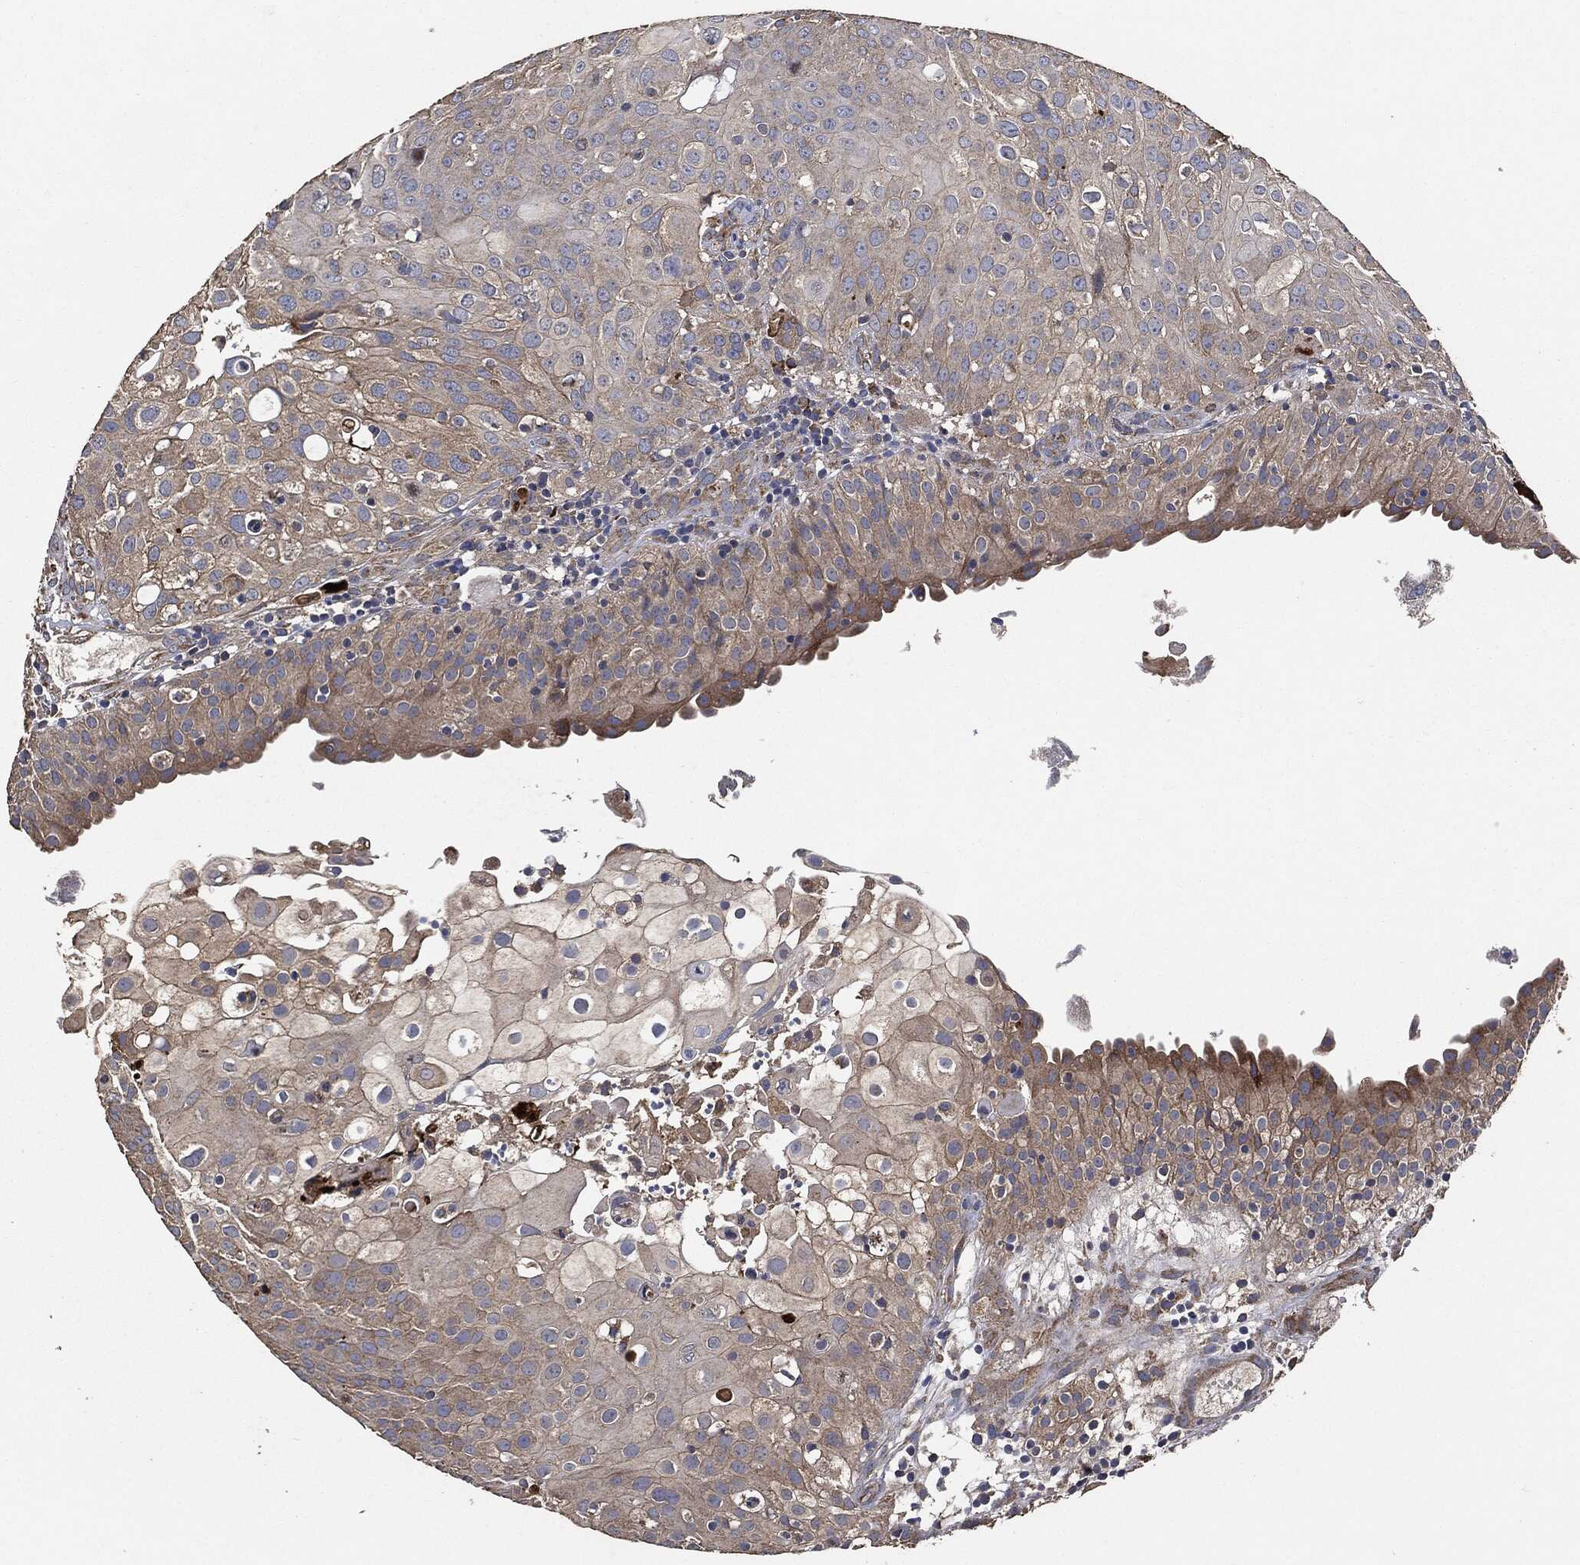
{"staining": {"intensity": "weak", "quantity": "25%-75%", "location": "cytoplasmic/membranous"}, "tissue": "urothelial cancer", "cell_type": "Tumor cells", "image_type": "cancer", "snomed": [{"axis": "morphology", "description": "Urothelial carcinoma, High grade"}, {"axis": "topography", "description": "Urinary bladder"}], "caption": "DAB immunohistochemical staining of human high-grade urothelial carcinoma shows weak cytoplasmic/membranous protein expression in approximately 25%-75% of tumor cells. (DAB IHC with brightfield microscopy, high magnification).", "gene": "STK3", "patient": {"sex": "female", "age": 79}}